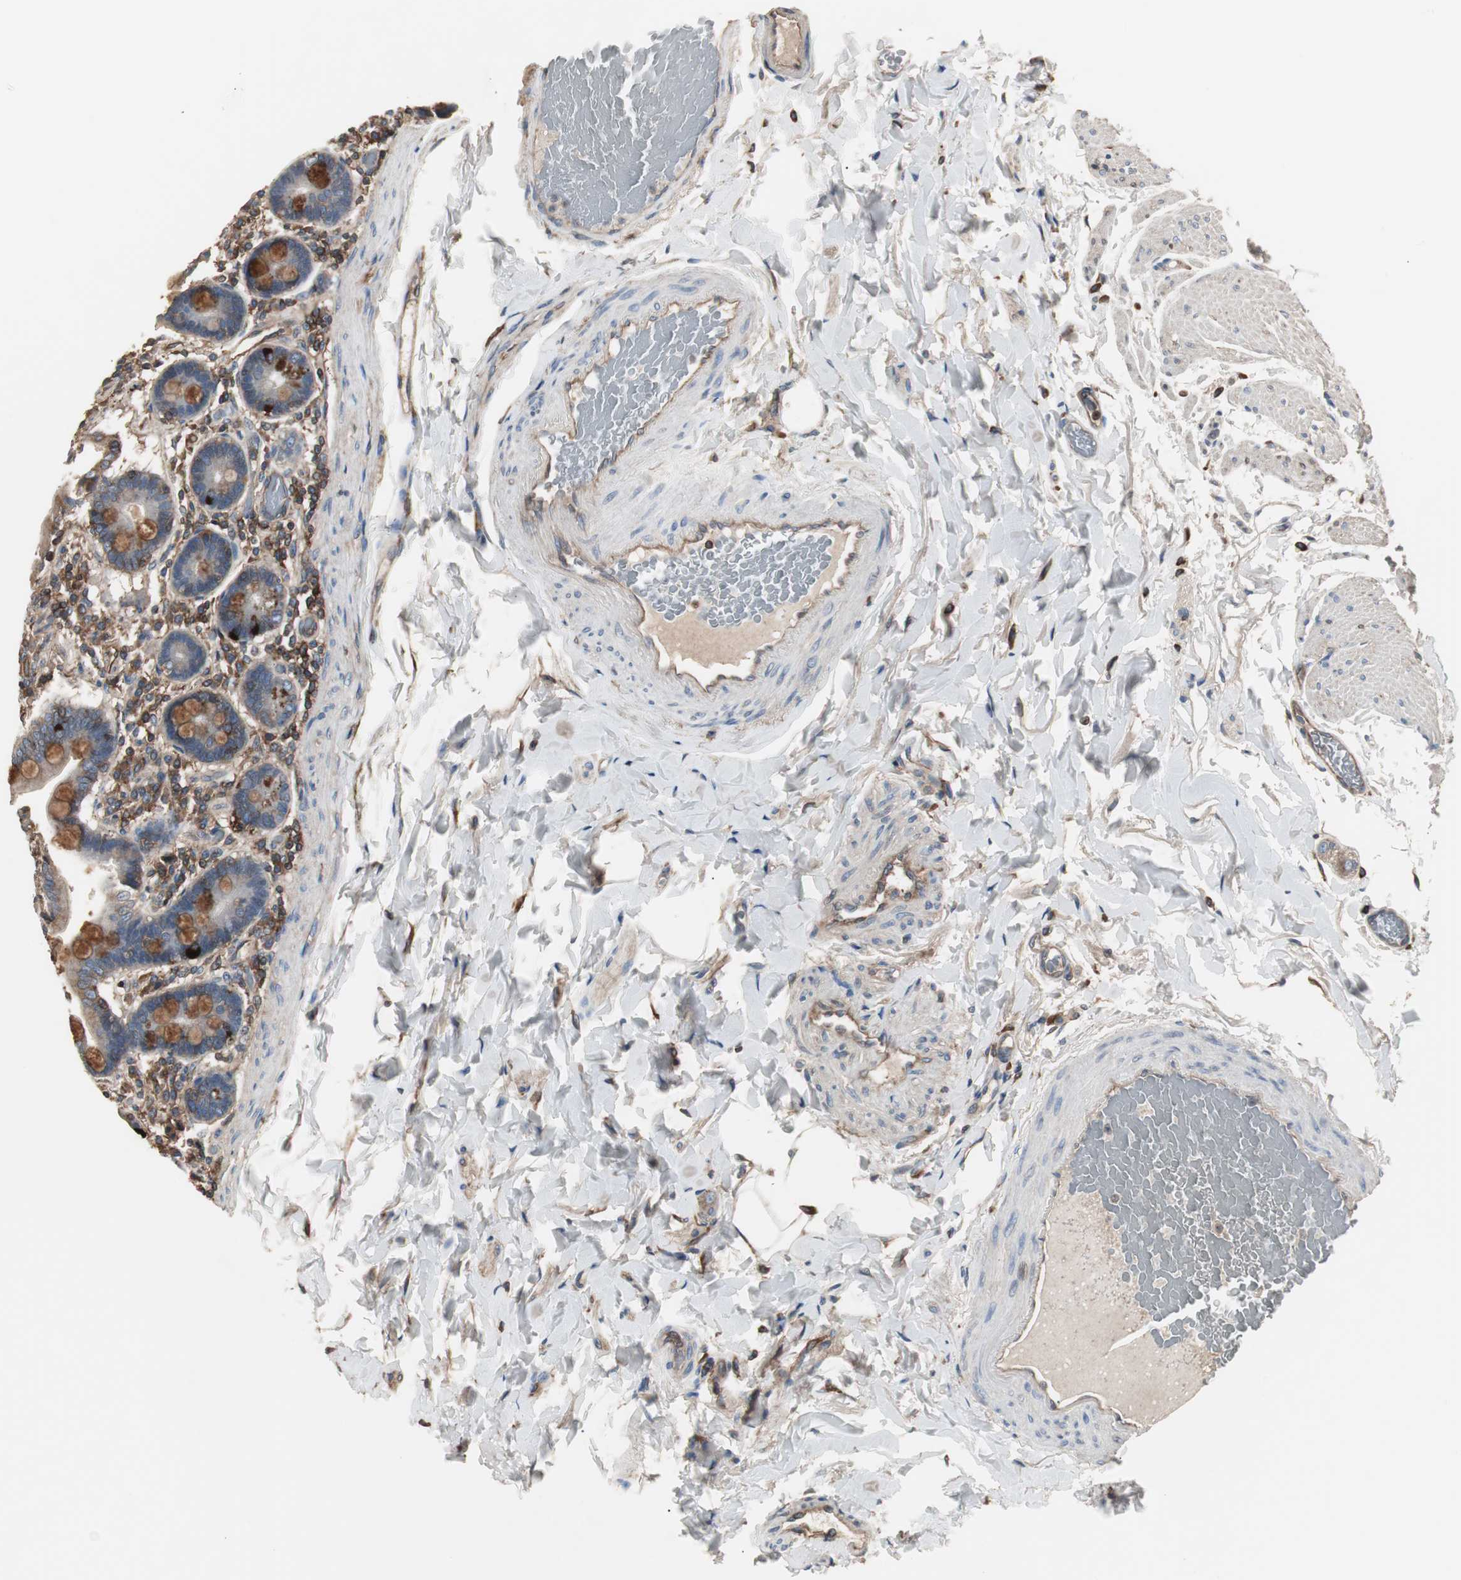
{"staining": {"intensity": "strong", "quantity": ">75%", "location": "cytoplasmic/membranous"}, "tissue": "duodenum", "cell_type": "Glandular cells", "image_type": "normal", "snomed": [{"axis": "morphology", "description": "Normal tissue, NOS"}, {"axis": "topography", "description": "Duodenum"}], "caption": "Duodenum stained with a brown dye displays strong cytoplasmic/membranous positive staining in approximately >75% of glandular cells.", "gene": "B2M", "patient": {"sex": "female", "age": 53}}